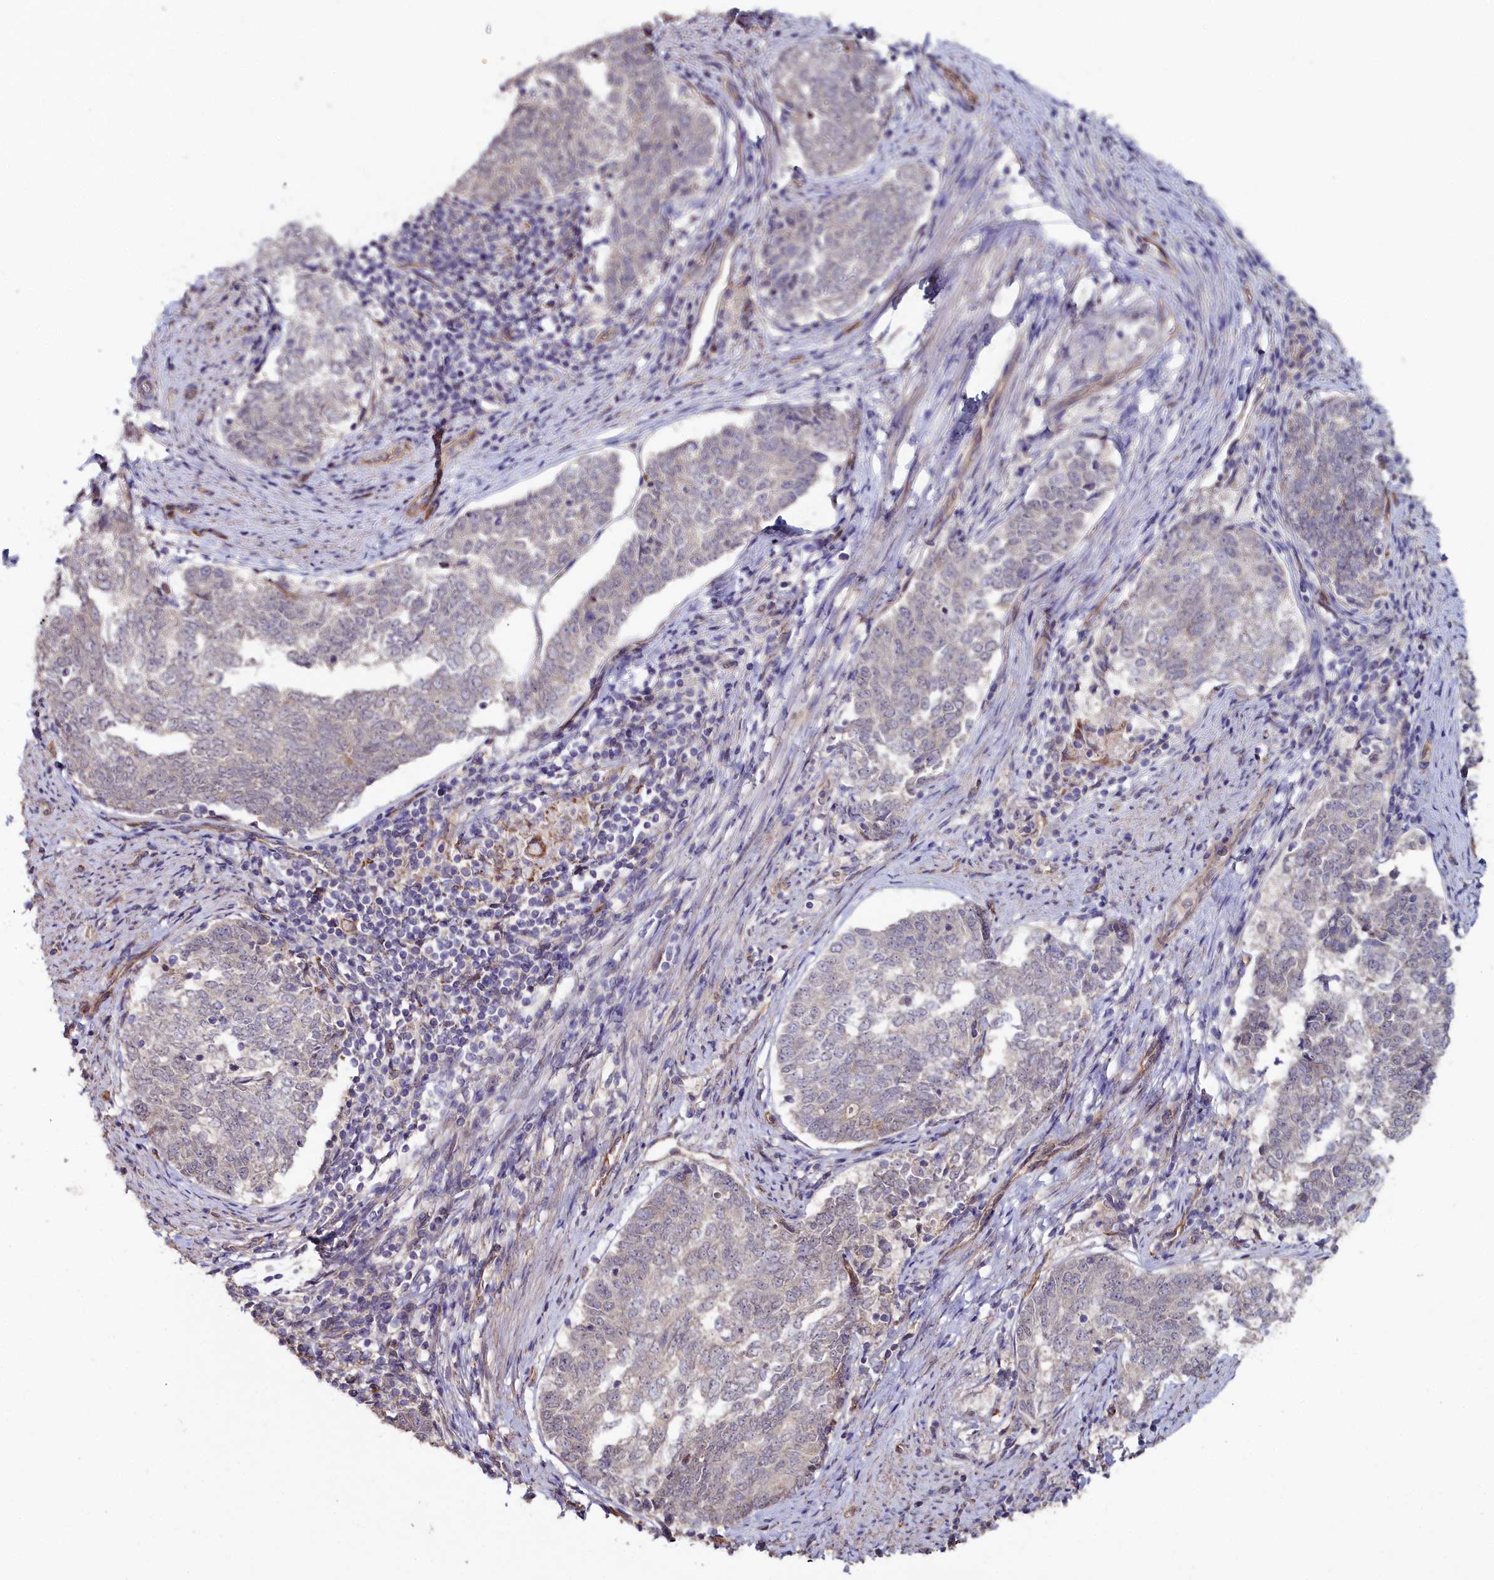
{"staining": {"intensity": "negative", "quantity": "none", "location": "none"}, "tissue": "endometrial cancer", "cell_type": "Tumor cells", "image_type": "cancer", "snomed": [{"axis": "morphology", "description": "Adenocarcinoma, NOS"}, {"axis": "topography", "description": "Endometrium"}], "caption": "IHC of human endometrial cancer reveals no positivity in tumor cells. (DAB (3,3'-diaminobenzidine) IHC, high magnification).", "gene": "C4orf19", "patient": {"sex": "female", "age": 80}}